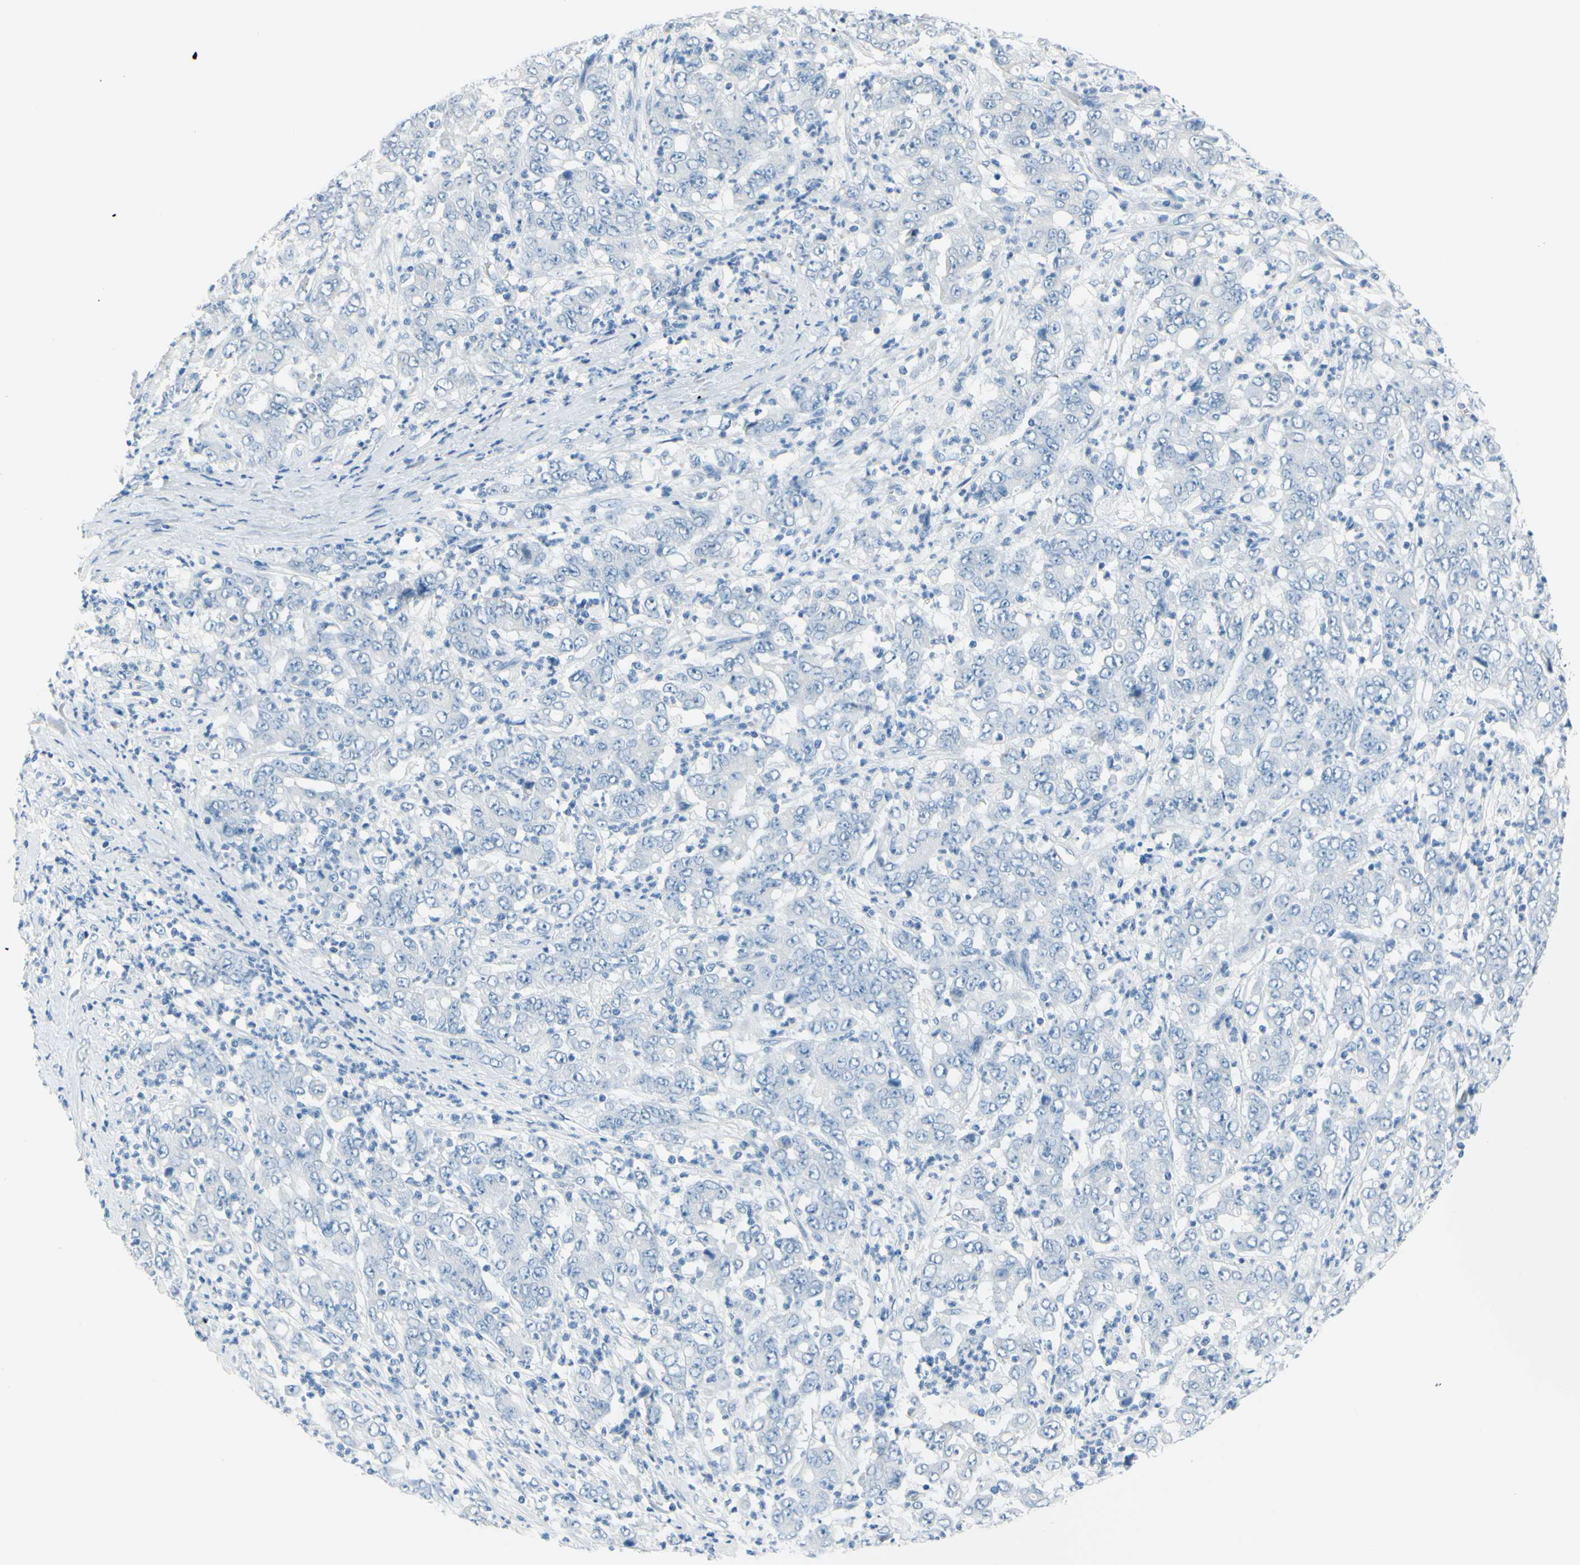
{"staining": {"intensity": "negative", "quantity": "none", "location": "none"}, "tissue": "stomach cancer", "cell_type": "Tumor cells", "image_type": "cancer", "snomed": [{"axis": "morphology", "description": "Adenocarcinoma, NOS"}, {"axis": "topography", "description": "Stomach, lower"}], "caption": "Histopathology image shows no significant protein staining in tumor cells of stomach cancer.", "gene": "DCT", "patient": {"sex": "female", "age": 71}}